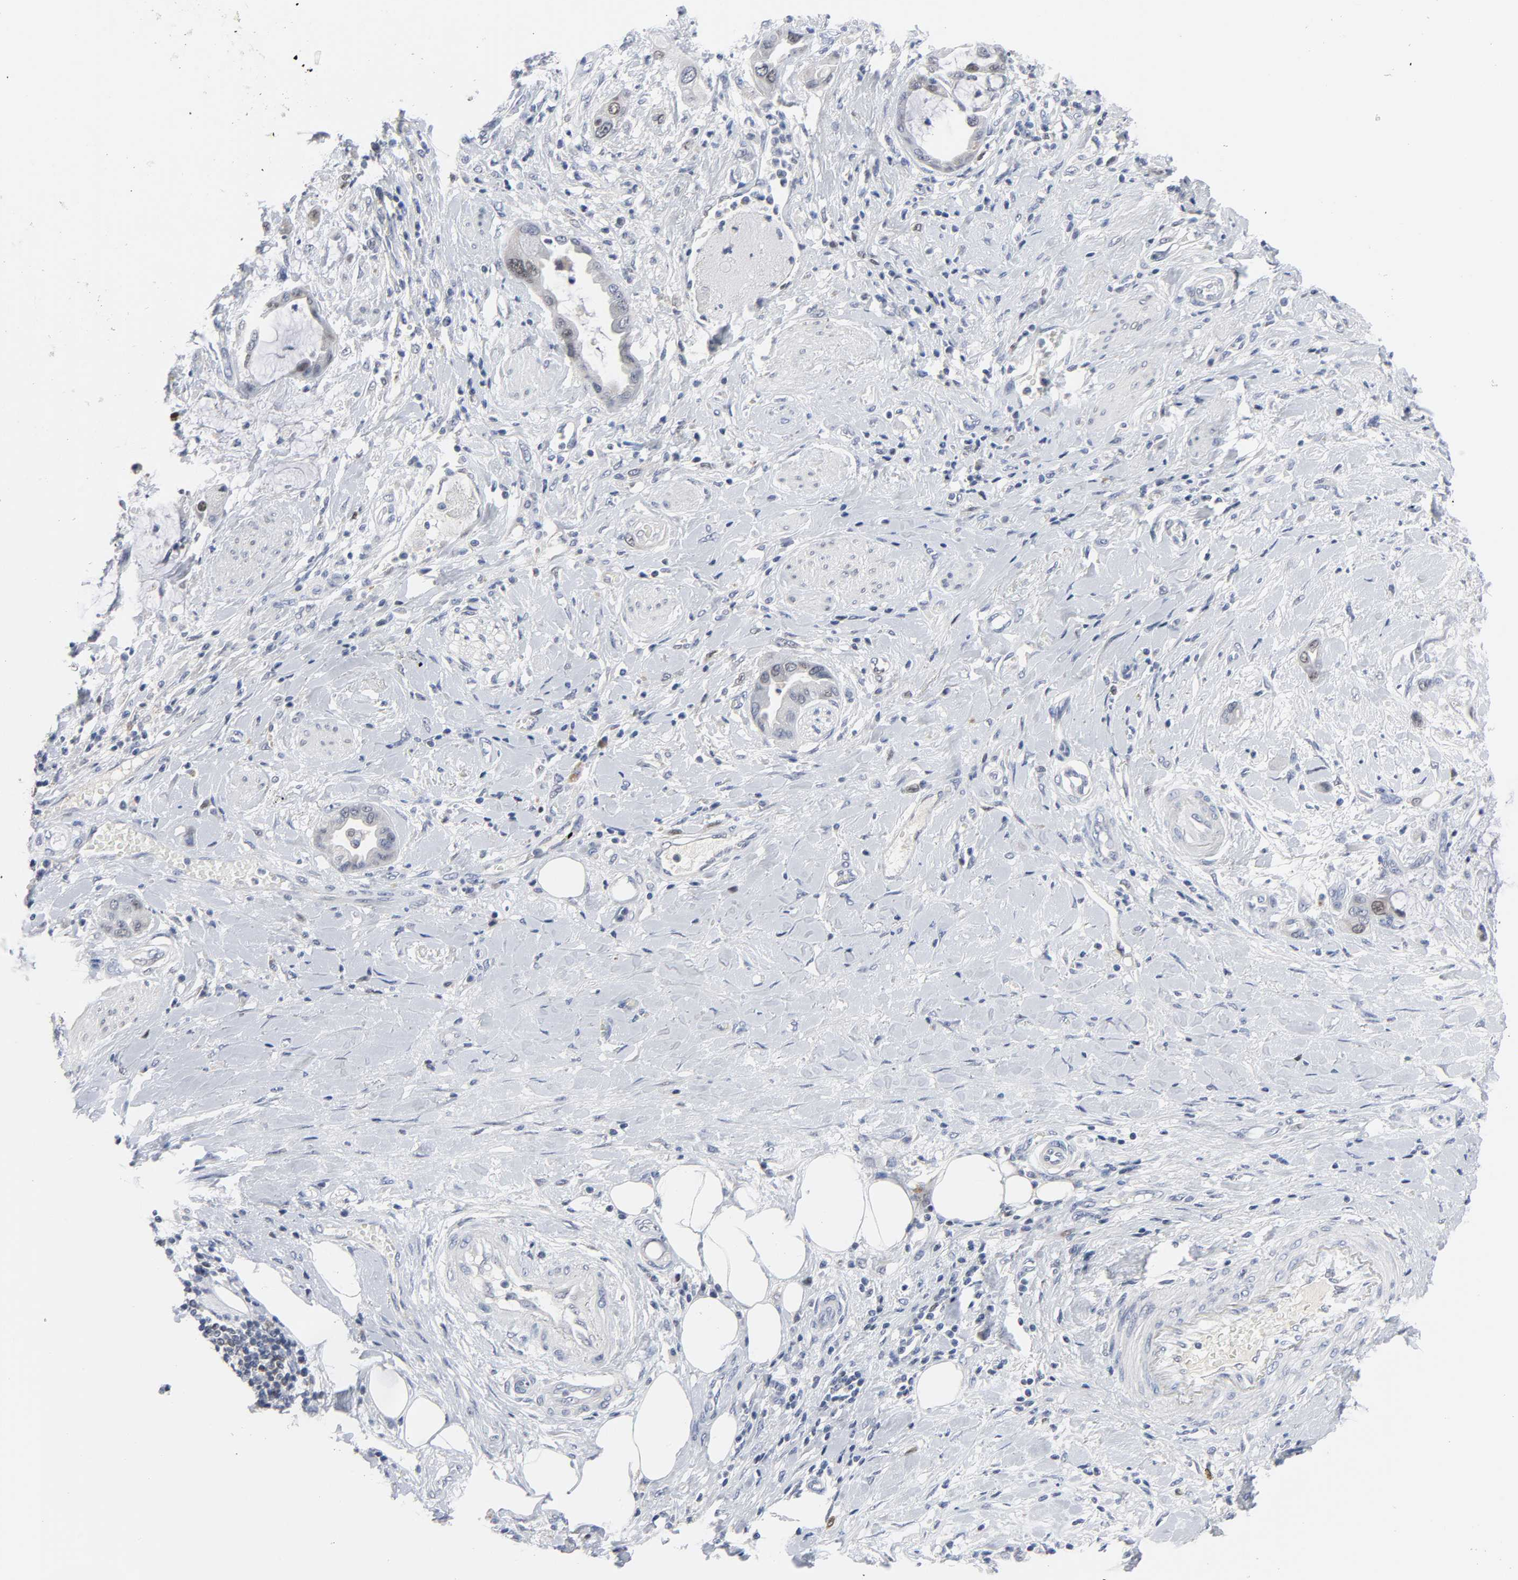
{"staining": {"intensity": "weak", "quantity": "<25%", "location": "nuclear"}, "tissue": "pancreatic cancer", "cell_type": "Tumor cells", "image_type": "cancer", "snomed": [{"axis": "morphology", "description": "Adenocarcinoma, NOS"}, {"axis": "morphology", "description": "Adenocarcinoma, metastatic, NOS"}, {"axis": "topography", "description": "Lymph node"}, {"axis": "topography", "description": "Pancreas"}, {"axis": "topography", "description": "Duodenum"}], "caption": "There is no significant staining in tumor cells of pancreatic cancer (metastatic adenocarcinoma).", "gene": "WEE1", "patient": {"sex": "female", "age": 64}}